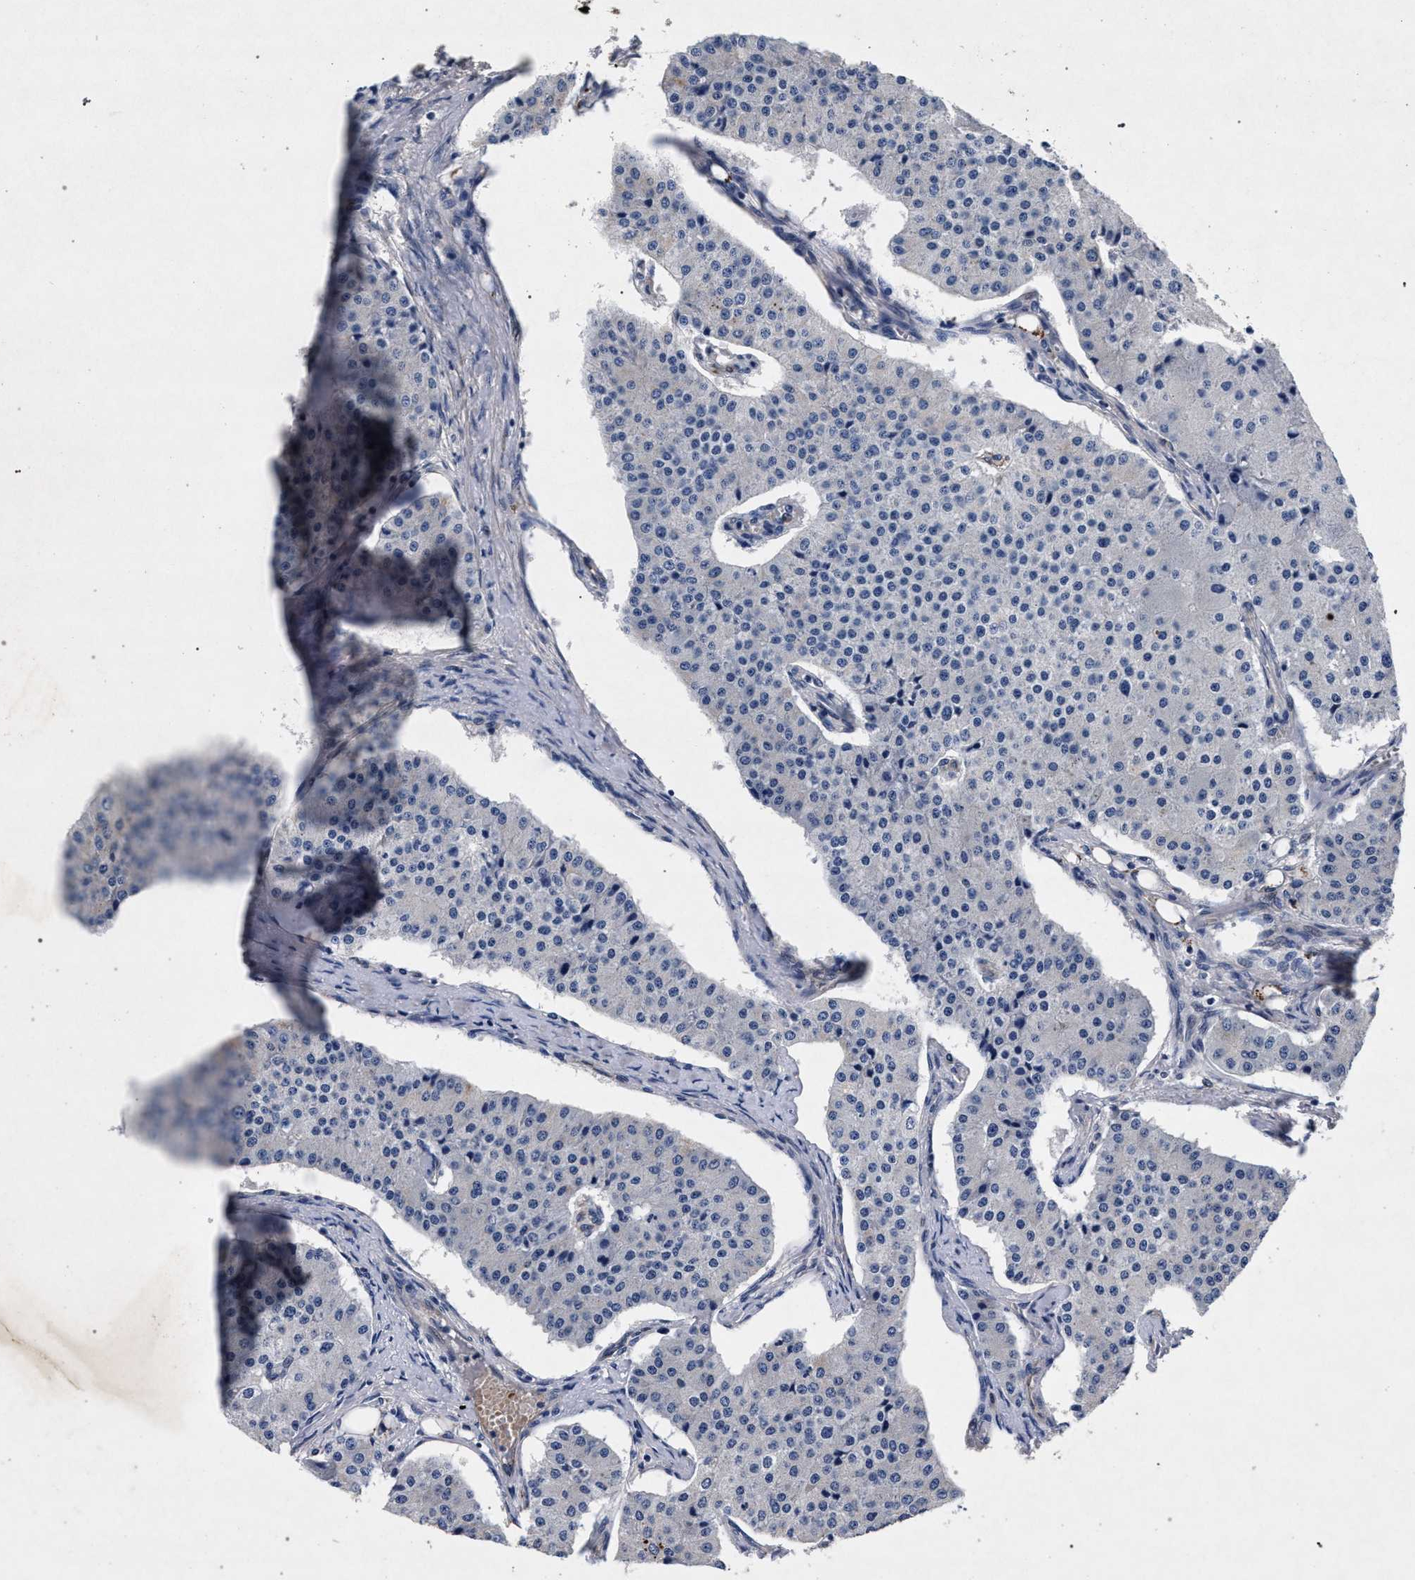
{"staining": {"intensity": "negative", "quantity": "none", "location": "none"}, "tissue": "carcinoid", "cell_type": "Tumor cells", "image_type": "cancer", "snomed": [{"axis": "morphology", "description": "Carcinoid, malignant, NOS"}, {"axis": "topography", "description": "Colon"}], "caption": "A high-resolution micrograph shows IHC staining of carcinoid, which displays no significant staining in tumor cells.", "gene": "NEK7", "patient": {"sex": "female", "age": 52}}